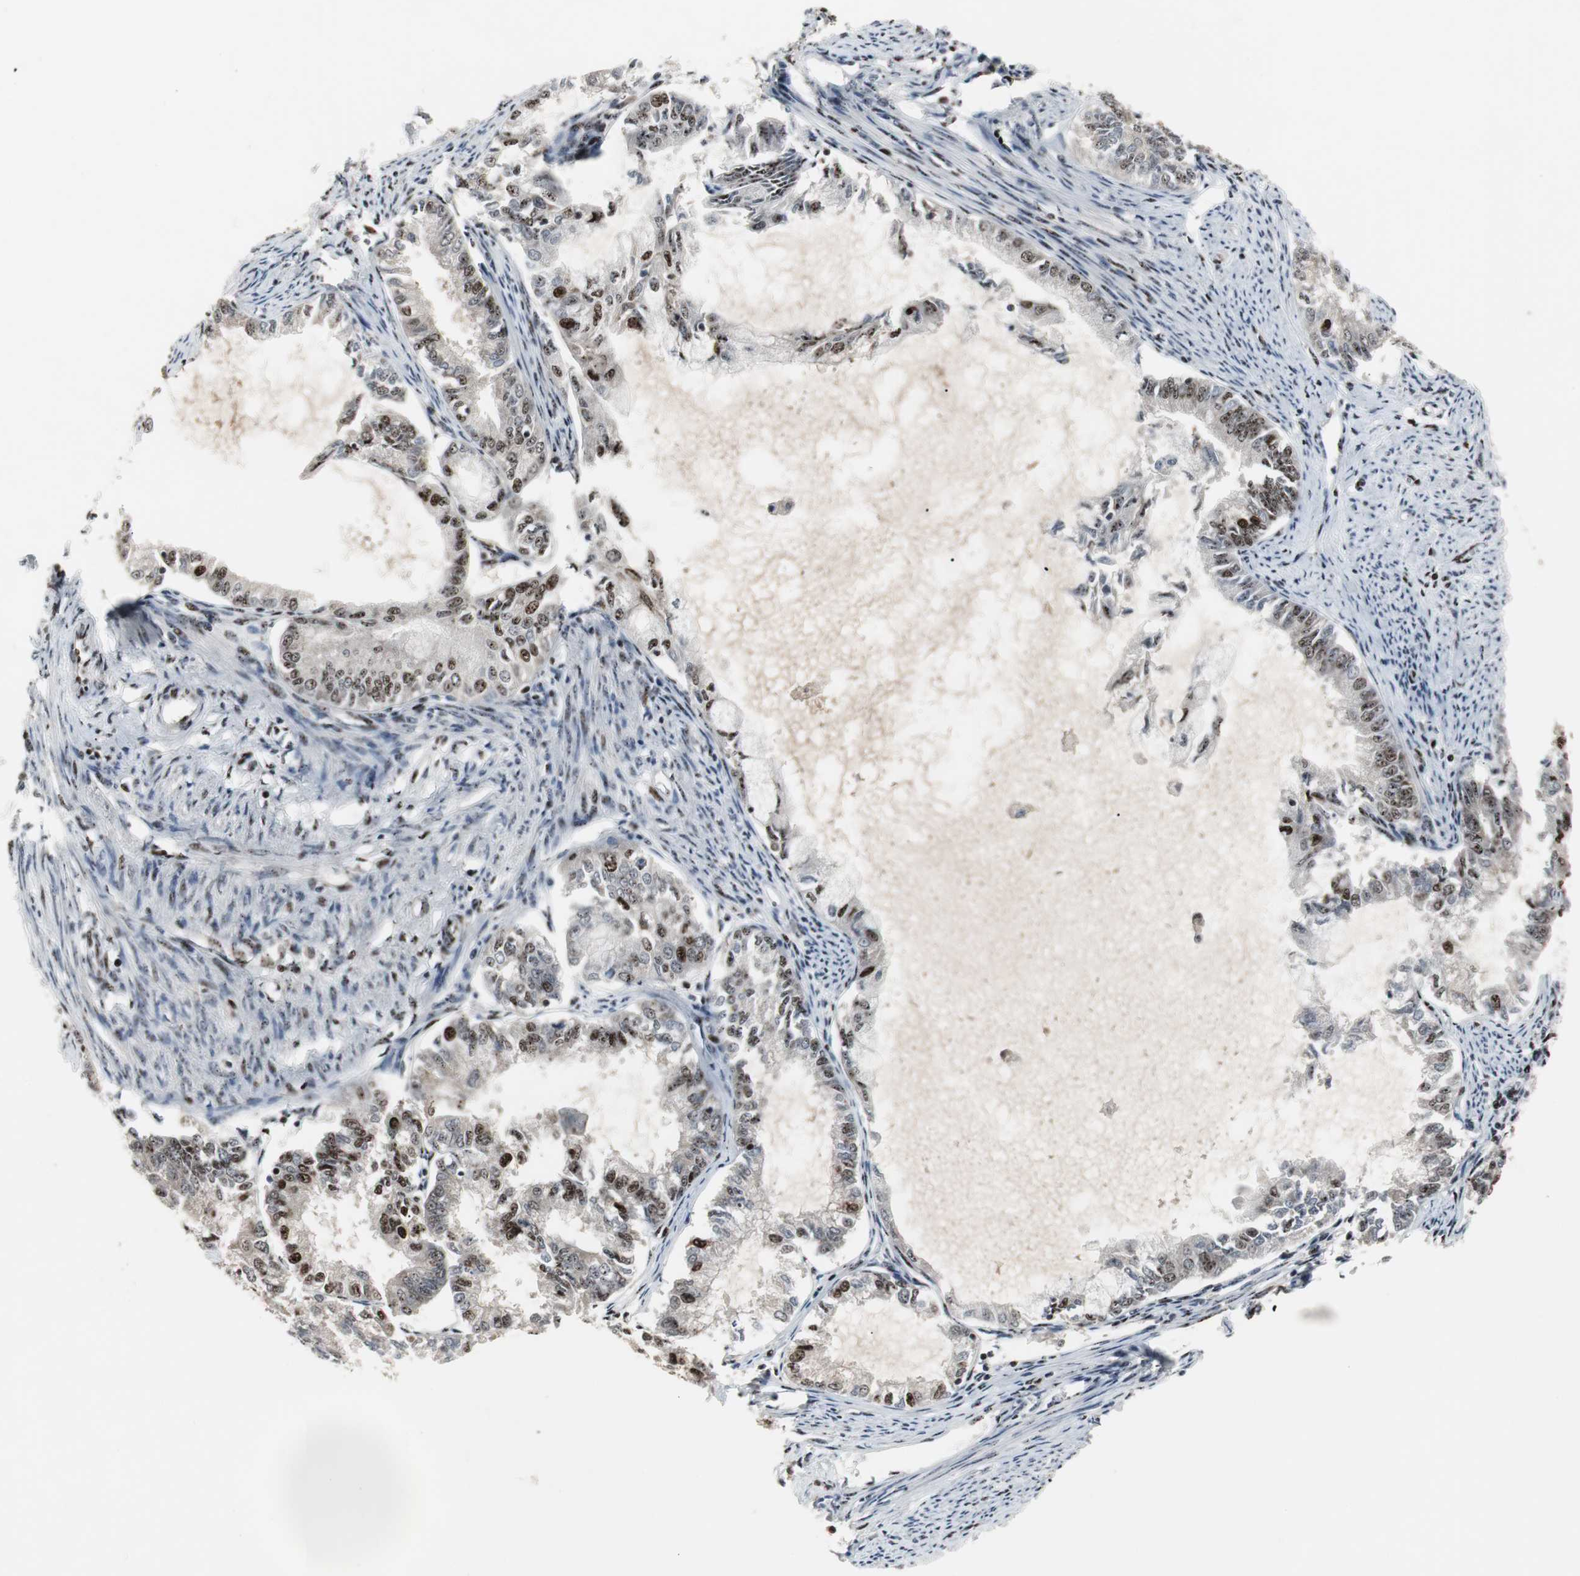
{"staining": {"intensity": "strong", "quantity": "25%-75%", "location": "nuclear"}, "tissue": "endometrial cancer", "cell_type": "Tumor cells", "image_type": "cancer", "snomed": [{"axis": "morphology", "description": "Adenocarcinoma, NOS"}, {"axis": "topography", "description": "Endometrium"}], "caption": "Immunohistochemistry of human endometrial cancer (adenocarcinoma) displays high levels of strong nuclear positivity in about 25%-75% of tumor cells.", "gene": "GRK2", "patient": {"sex": "female", "age": 86}}